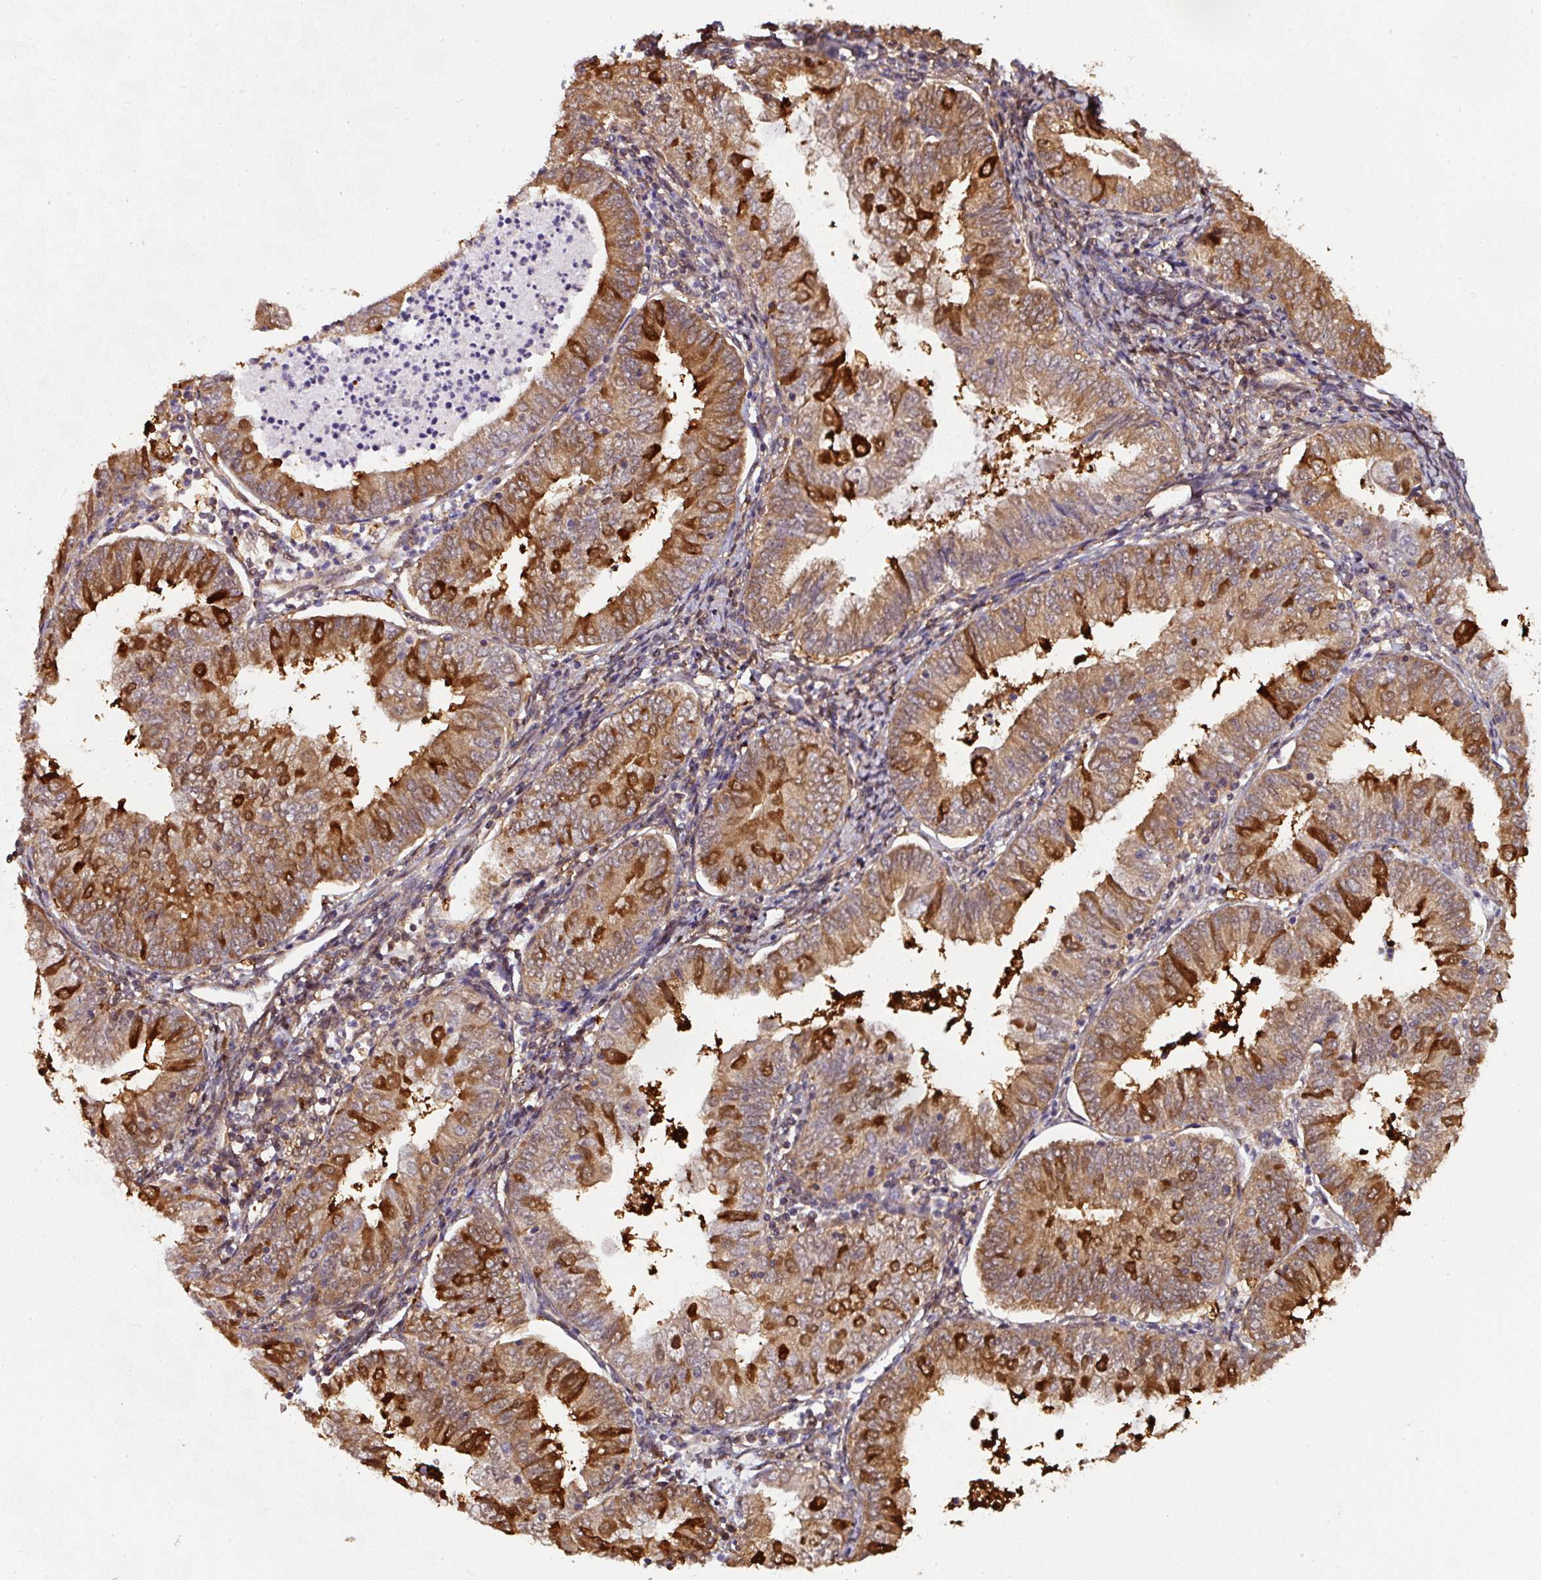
{"staining": {"intensity": "strong", "quantity": "25%-75%", "location": "cytoplasmic/membranous"}, "tissue": "endometrial cancer", "cell_type": "Tumor cells", "image_type": "cancer", "snomed": [{"axis": "morphology", "description": "Adenocarcinoma, NOS"}, {"axis": "topography", "description": "Endometrium"}], "caption": "DAB immunohistochemical staining of endometrial cancer (adenocarcinoma) reveals strong cytoplasmic/membranous protein positivity in approximately 25%-75% of tumor cells.", "gene": "ST13", "patient": {"sex": "female", "age": 55}}